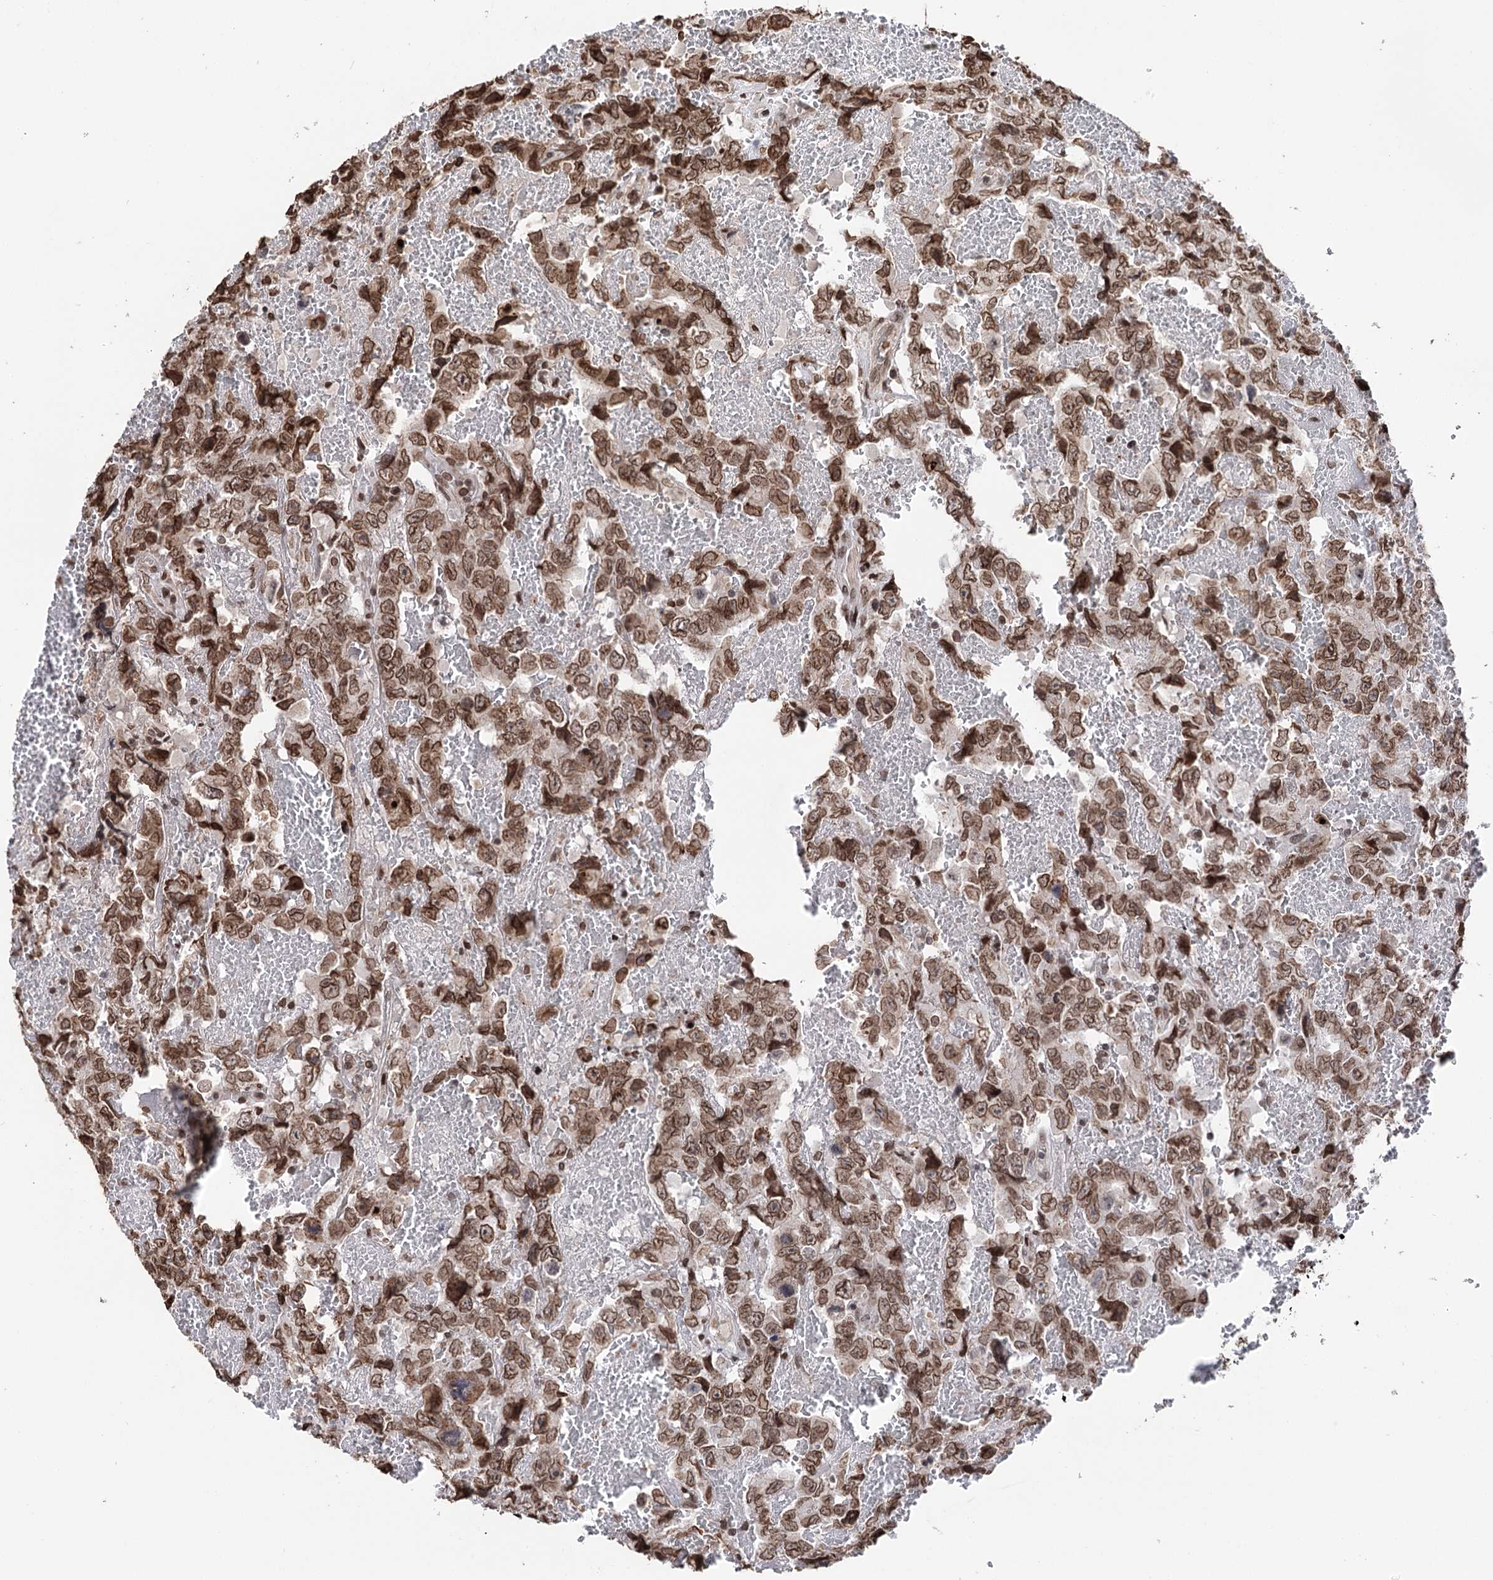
{"staining": {"intensity": "moderate", "quantity": ">75%", "location": "nuclear"}, "tissue": "testis cancer", "cell_type": "Tumor cells", "image_type": "cancer", "snomed": [{"axis": "morphology", "description": "Carcinoma, Embryonal, NOS"}, {"axis": "topography", "description": "Testis"}], "caption": "The histopathology image reveals staining of embryonal carcinoma (testis), revealing moderate nuclear protein positivity (brown color) within tumor cells.", "gene": "CCDC77", "patient": {"sex": "male", "age": 45}}